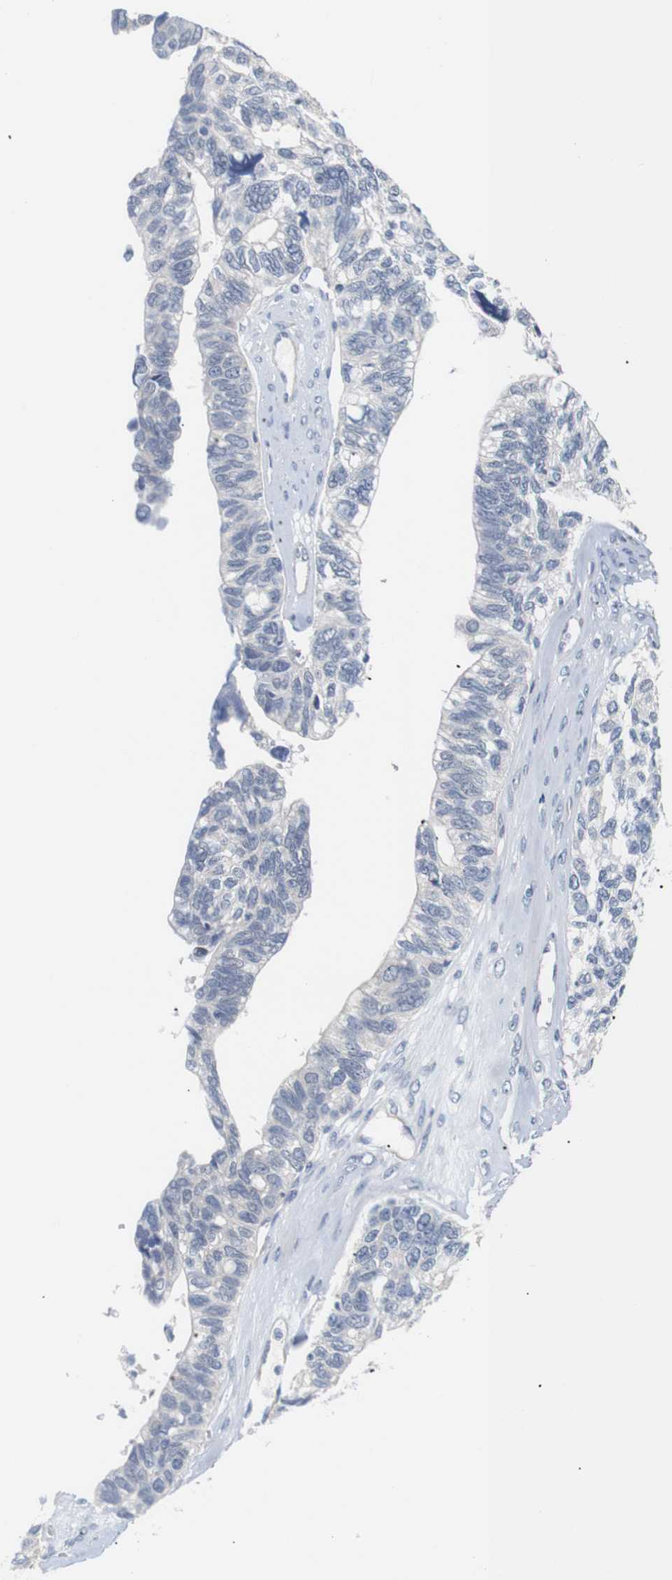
{"staining": {"intensity": "negative", "quantity": "none", "location": "none"}, "tissue": "ovarian cancer", "cell_type": "Tumor cells", "image_type": "cancer", "snomed": [{"axis": "morphology", "description": "Cystadenocarcinoma, serous, NOS"}, {"axis": "topography", "description": "Ovary"}], "caption": "This is a image of IHC staining of ovarian serous cystadenocarcinoma, which shows no expression in tumor cells.", "gene": "STMN3", "patient": {"sex": "female", "age": 79}}